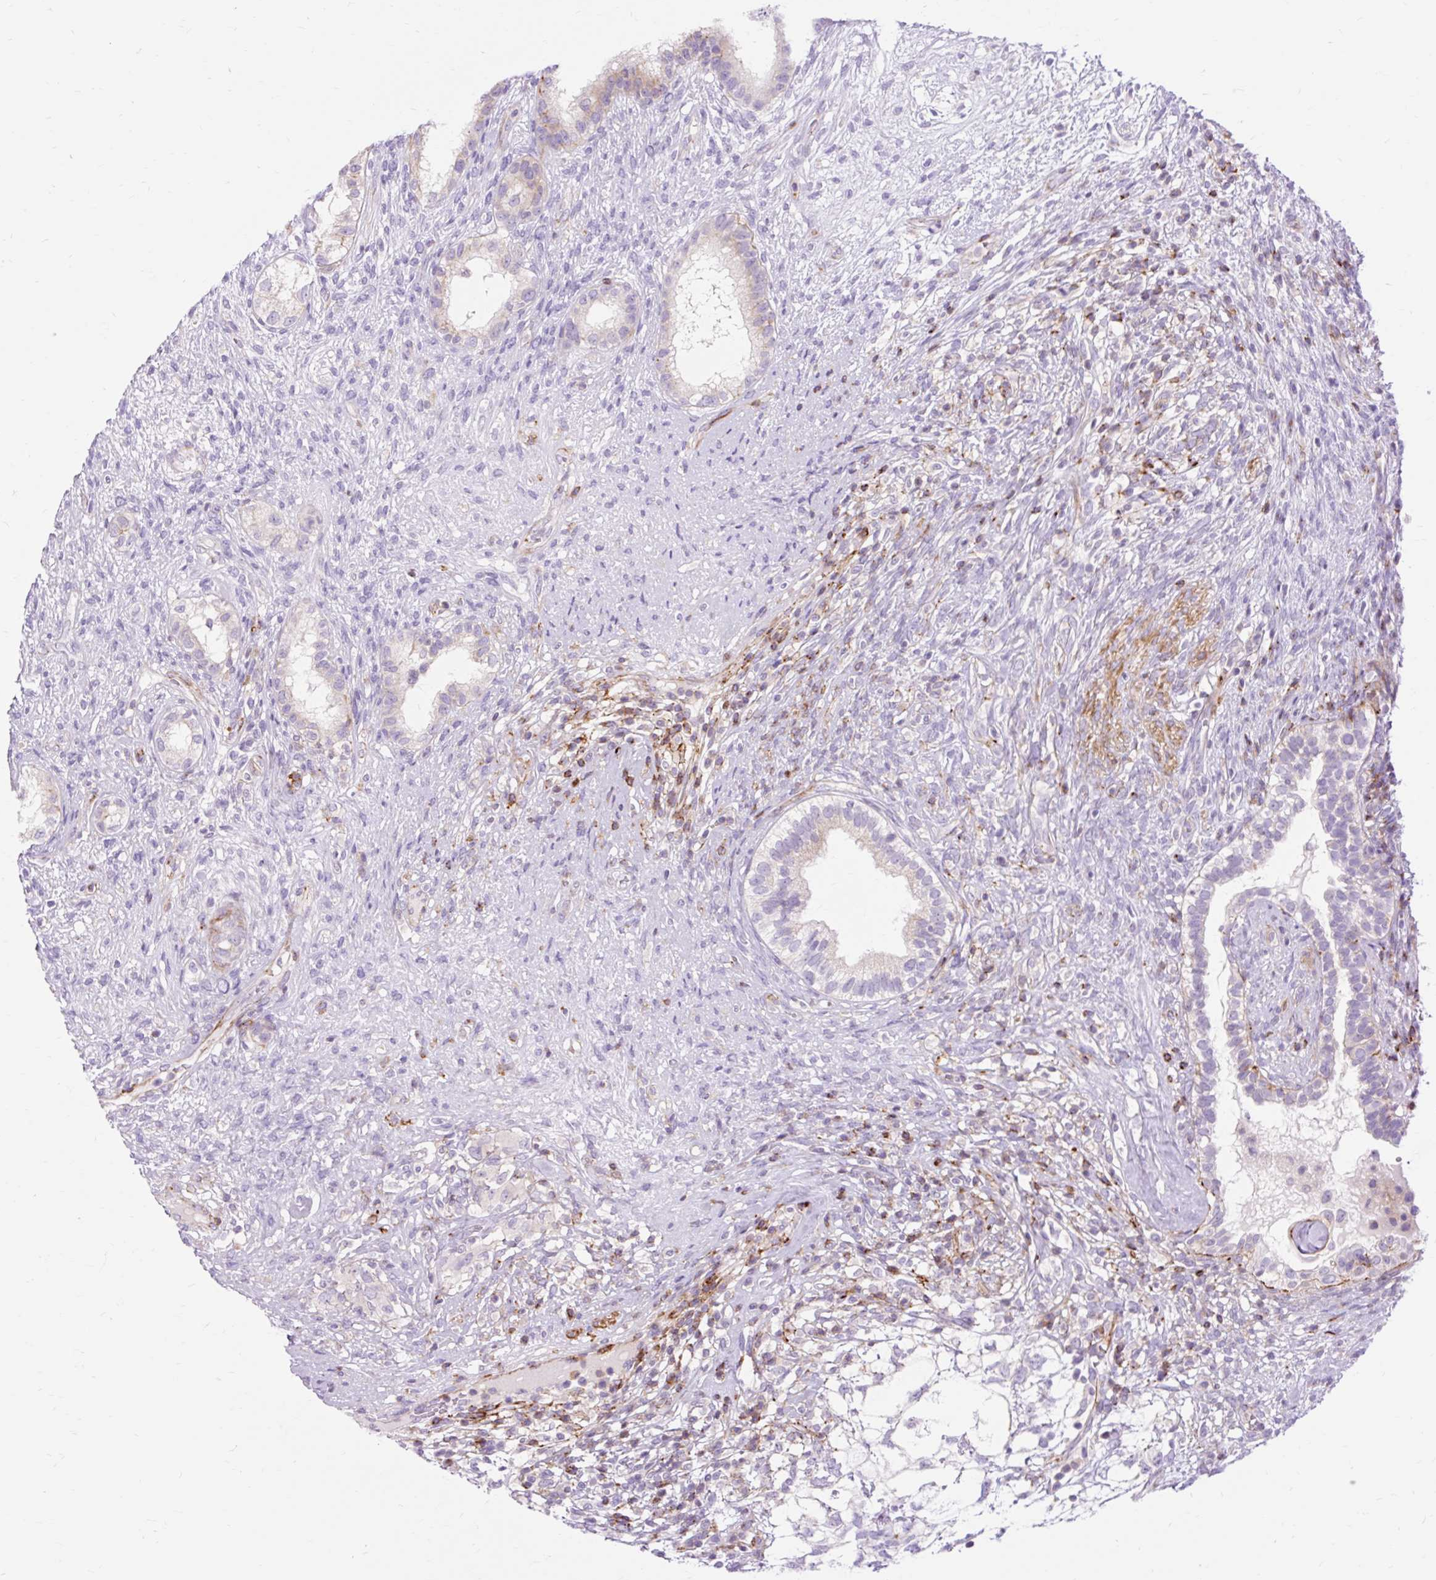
{"staining": {"intensity": "negative", "quantity": "none", "location": "none"}, "tissue": "testis cancer", "cell_type": "Tumor cells", "image_type": "cancer", "snomed": [{"axis": "morphology", "description": "Seminoma, NOS"}, {"axis": "morphology", "description": "Carcinoma, Embryonal, NOS"}, {"axis": "topography", "description": "Testis"}], "caption": "The image reveals no significant positivity in tumor cells of testis cancer (seminoma).", "gene": "CORO7-PAM16", "patient": {"sex": "male", "age": 41}}